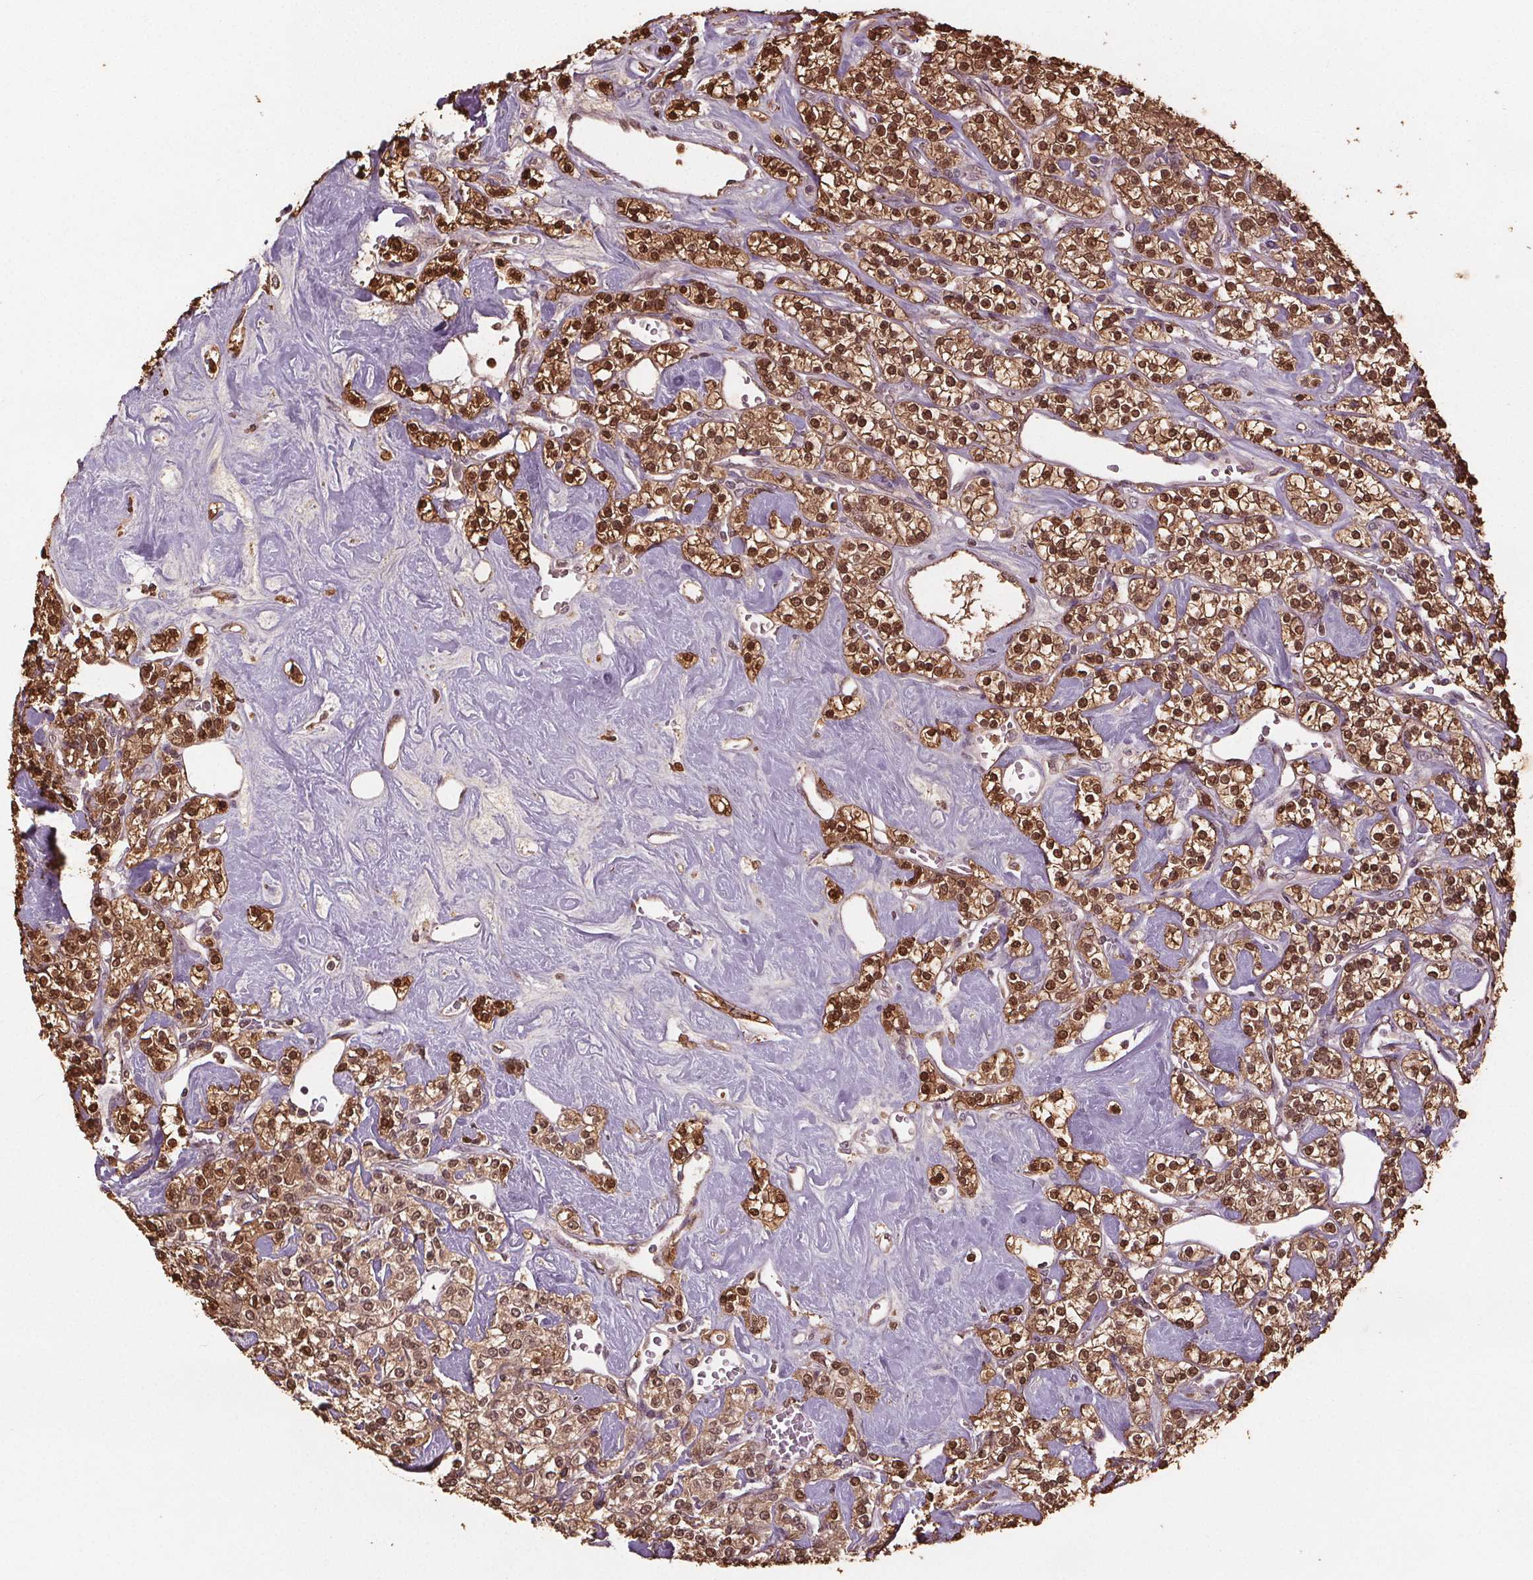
{"staining": {"intensity": "moderate", "quantity": ">75%", "location": "cytoplasmic/membranous,nuclear"}, "tissue": "renal cancer", "cell_type": "Tumor cells", "image_type": "cancer", "snomed": [{"axis": "morphology", "description": "Adenocarcinoma, NOS"}, {"axis": "topography", "description": "Kidney"}], "caption": "This is a histology image of immunohistochemistry (IHC) staining of renal adenocarcinoma, which shows moderate expression in the cytoplasmic/membranous and nuclear of tumor cells.", "gene": "ENO1", "patient": {"sex": "male", "age": 77}}